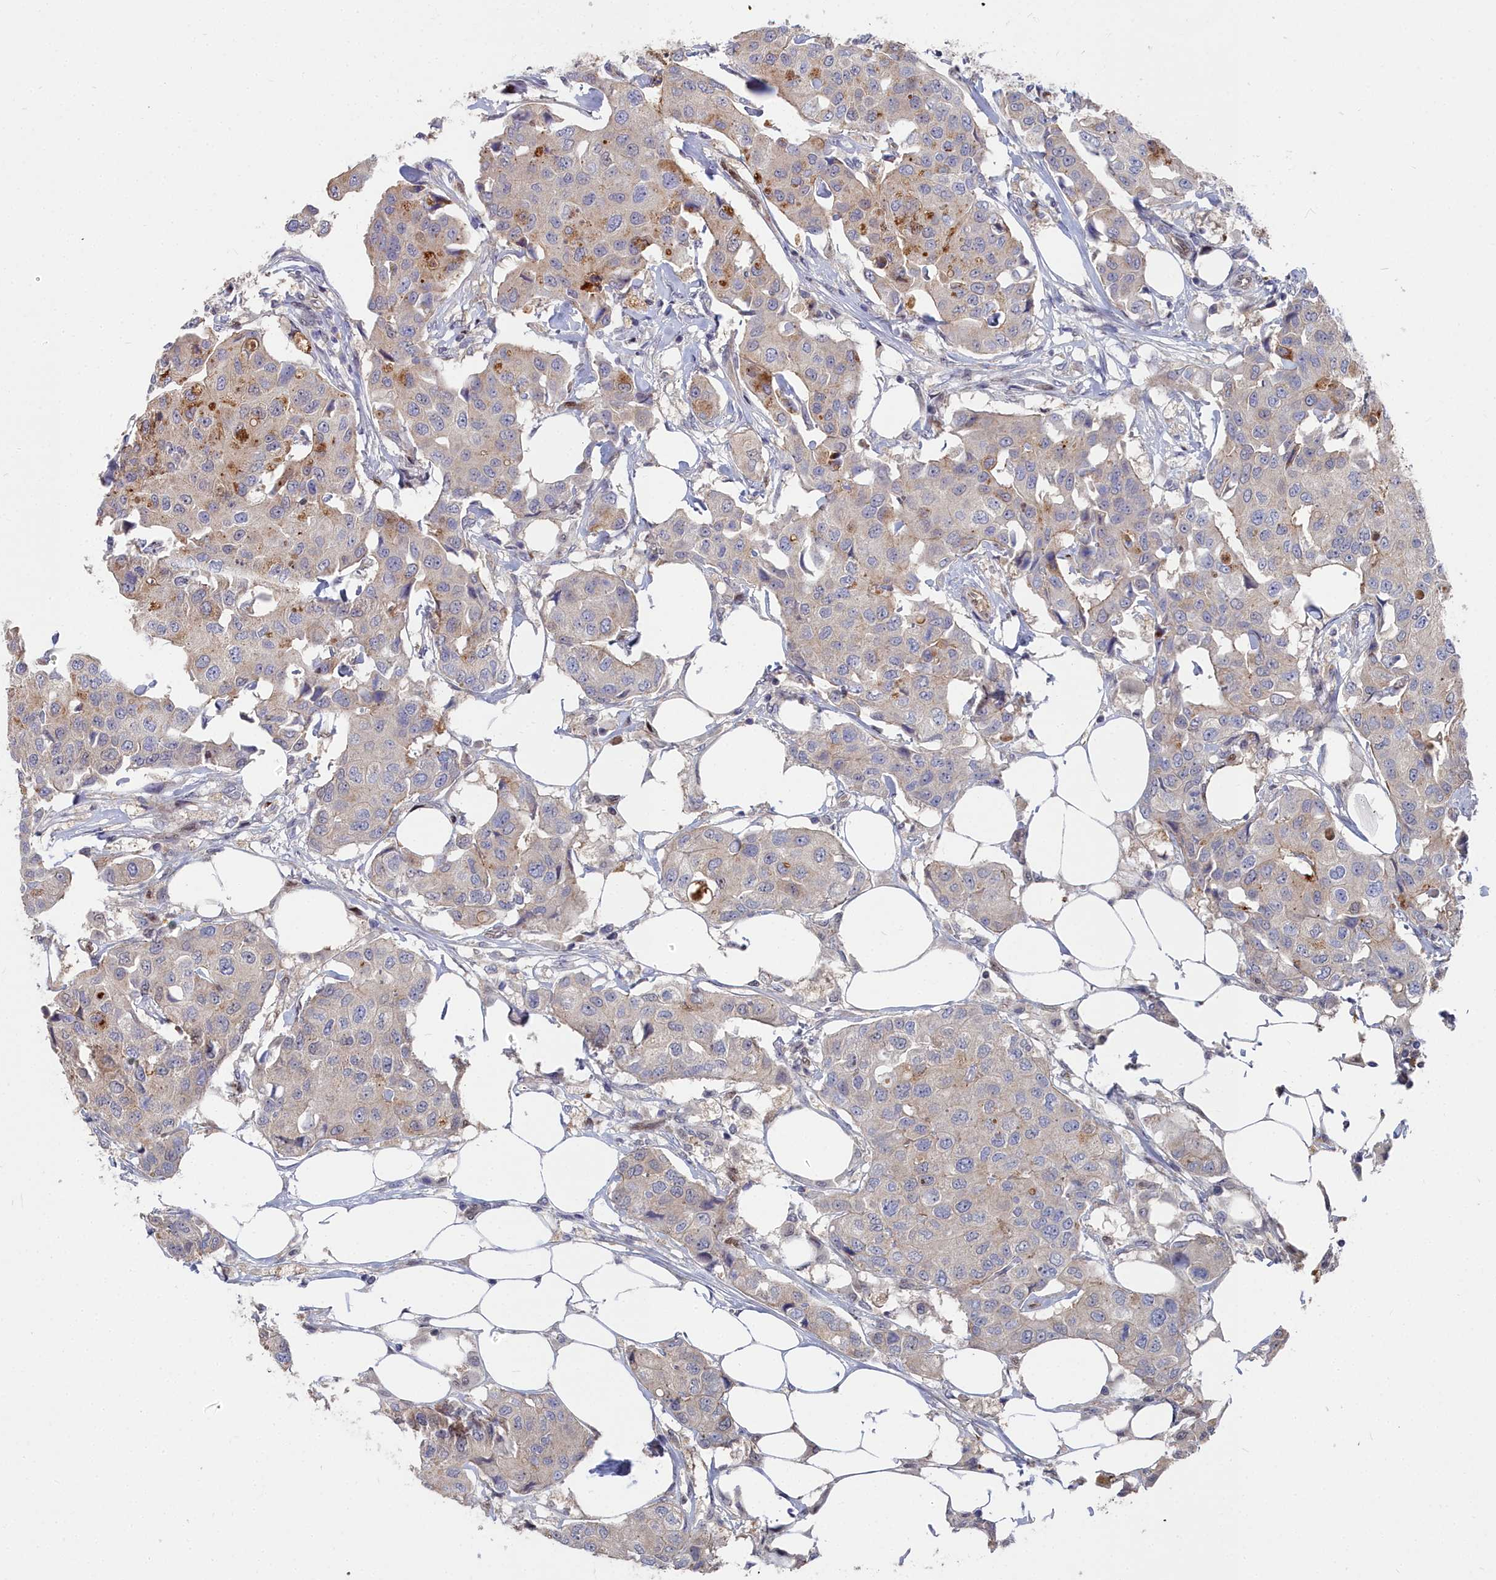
{"staining": {"intensity": "moderate", "quantity": "<25%", "location": "cytoplasmic/membranous"}, "tissue": "breast cancer", "cell_type": "Tumor cells", "image_type": "cancer", "snomed": [{"axis": "morphology", "description": "Duct carcinoma"}, {"axis": "topography", "description": "Breast"}], "caption": "Immunohistochemistry (IHC) (DAB (3,3'-diaminobenzidine)) staining of human breast invasive ductal carcinoma reveals moderate cytoplasmic/membranous protein staining in about <25% of tumor cells.", "gene": "RPS27A", "patient": {"sex": "female", "age": 80}}